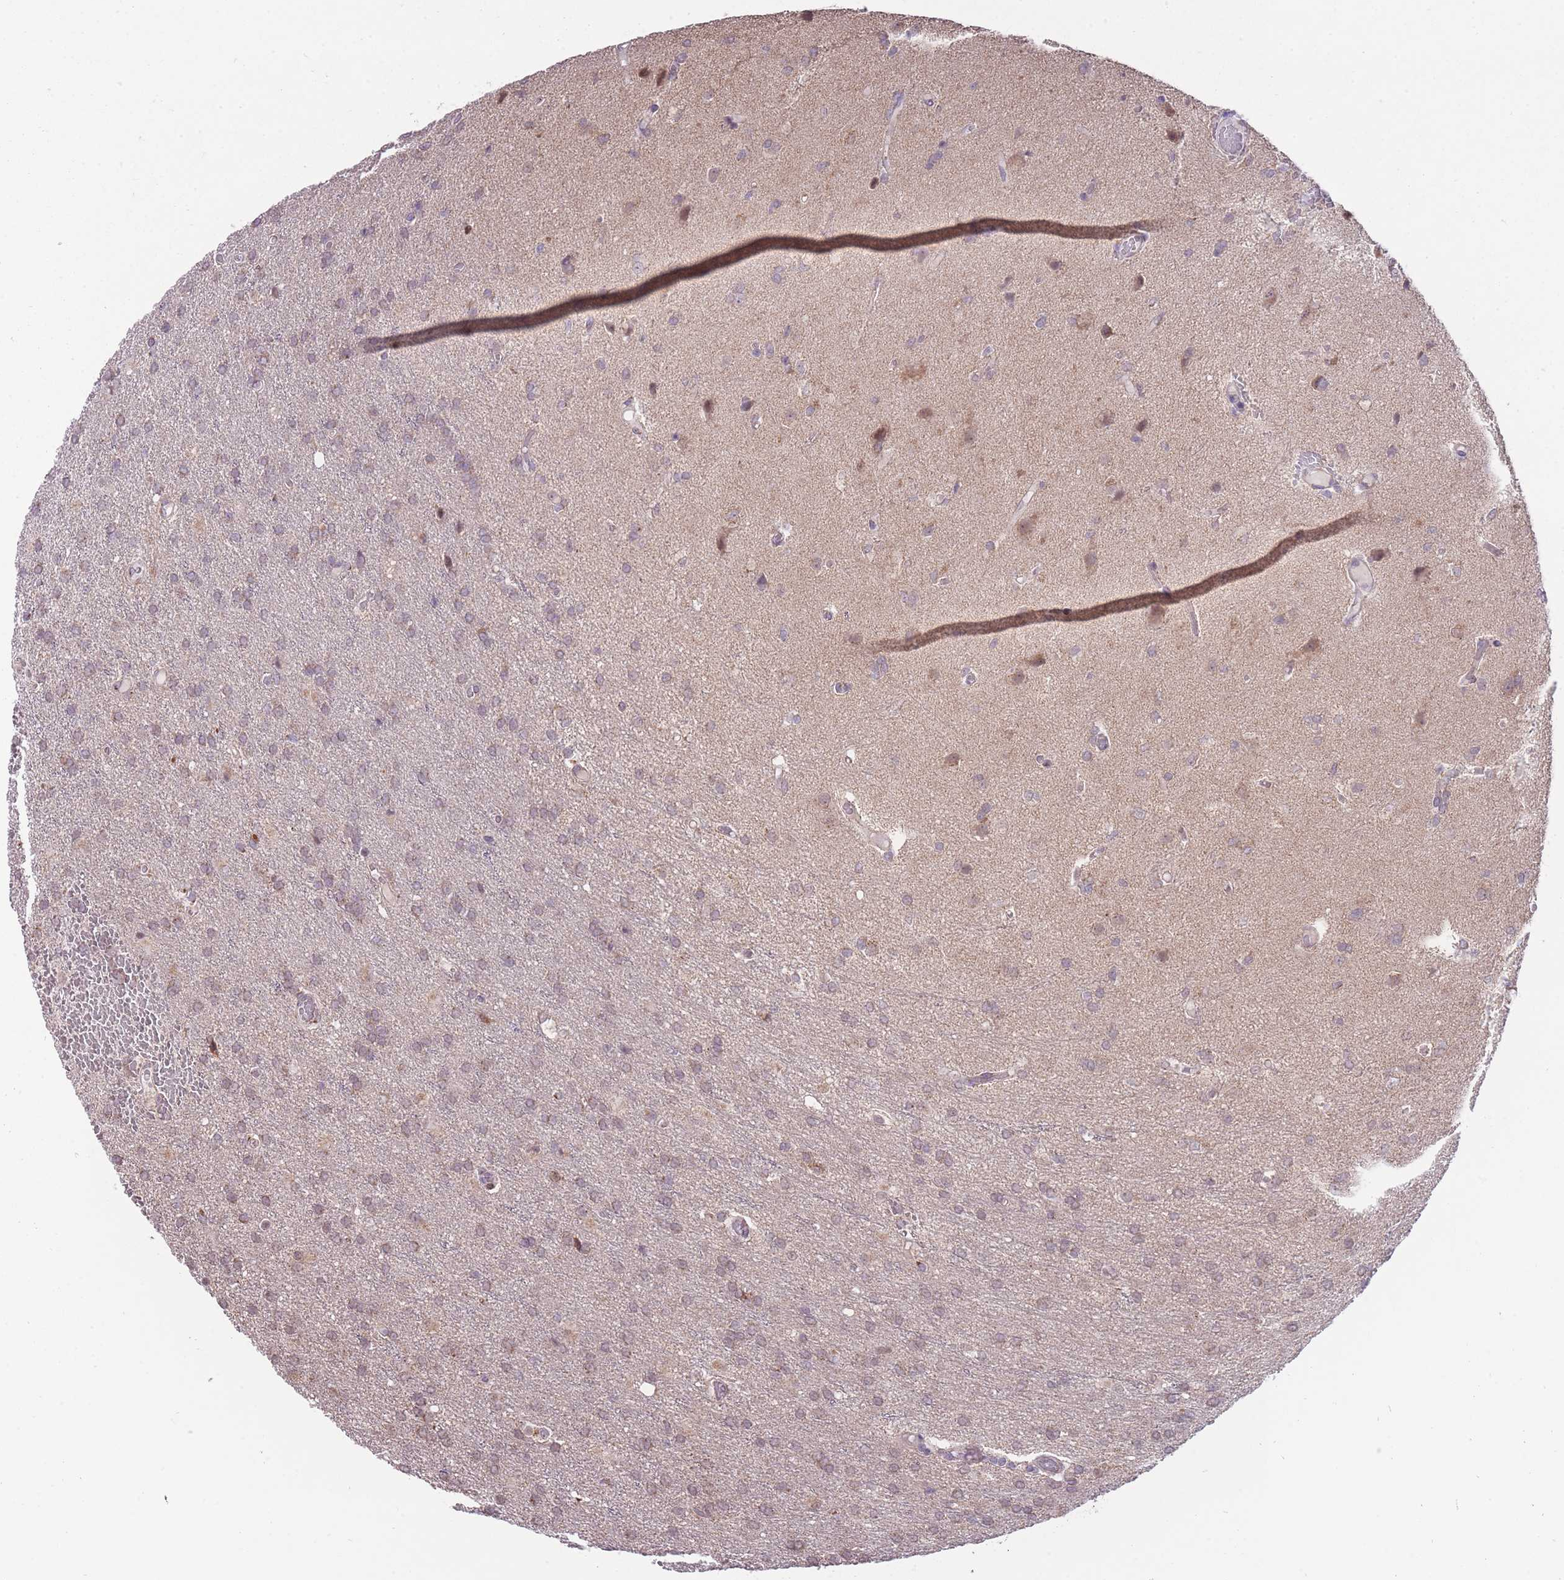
{"staining": {"intensity": "weak", "quantity": "25%-75%", "location": "cytoplasmic/membranous"}, "tissue": "glioma", "cell_type": "Tumor cells", "image_type": "cancer", "snomed": [{"axis": "morphology", "description": "Glioma, malignant, High grade"}, {"axis": "topography", "description": "Brain"}], "caption": "Tumor cells exhibit low levels of weak cytoplasmic/membranous positivity in approximately 25%-75% of cells in human glioma.", "gene": "NELL1", "patient": {"sex": "female", "age": 74}}